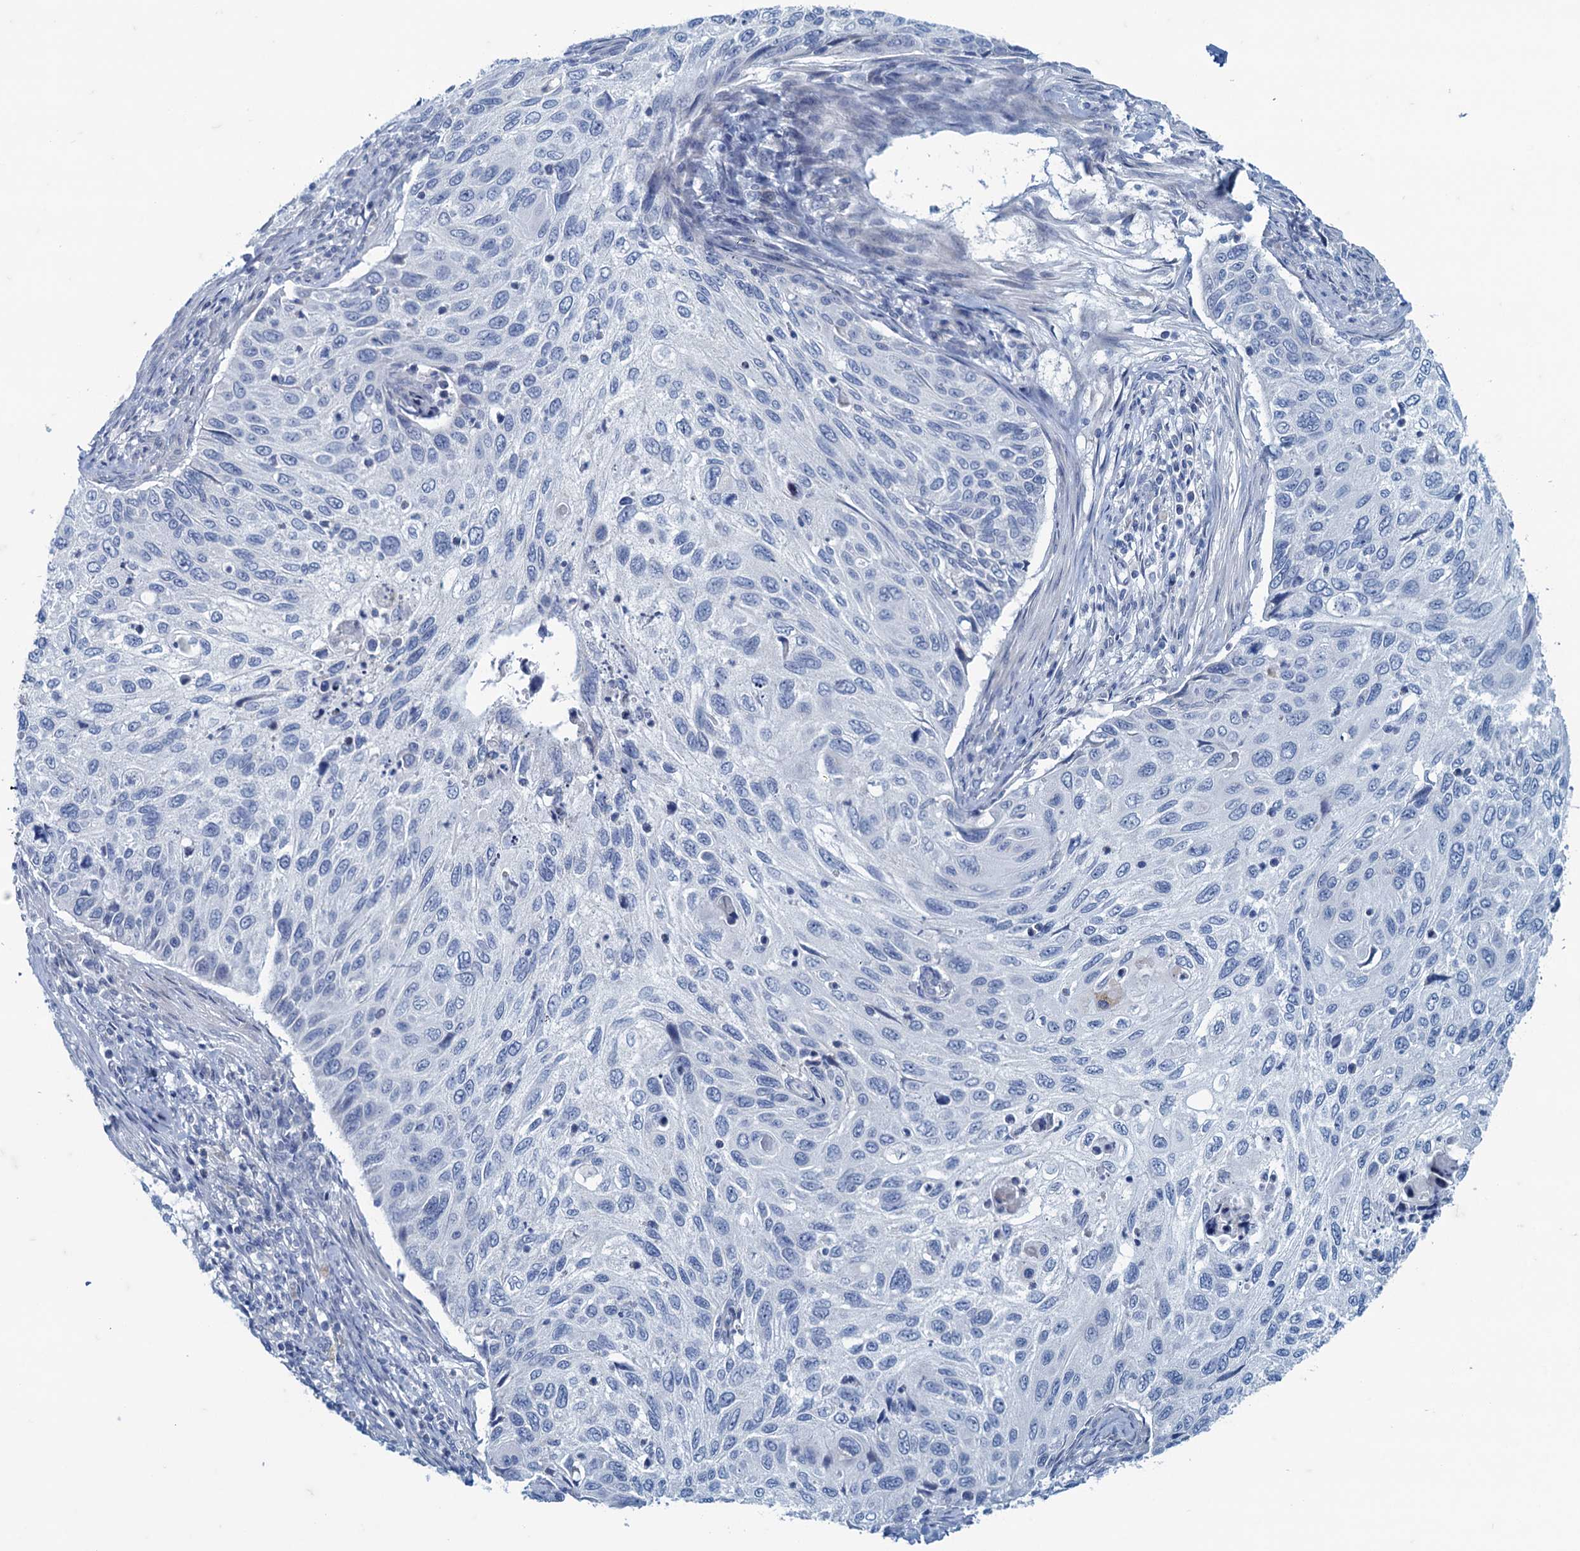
{"staining": {"intensity": "negative", "quantity": "none", "location": "none"}, "tissue": "cervical cancer", "cell_type": "Tumor cells", "image_type": "cancer", "snomed": [{"axis": "morphology", "description": "Squamous cell carcinoma, NOS"}, {"axis": "topography", "description": "Cervix"}], "caption": "An immunohistochemistry (IHC) histopathology image of cervical cancer (squamous cell carcinoma) is shown. There is no staining in tumor cells of cervical cancer (squamous cell carcinoma).", "gene": "MAP1LC3A", "patient": {"sex": "female", "age": 70}}